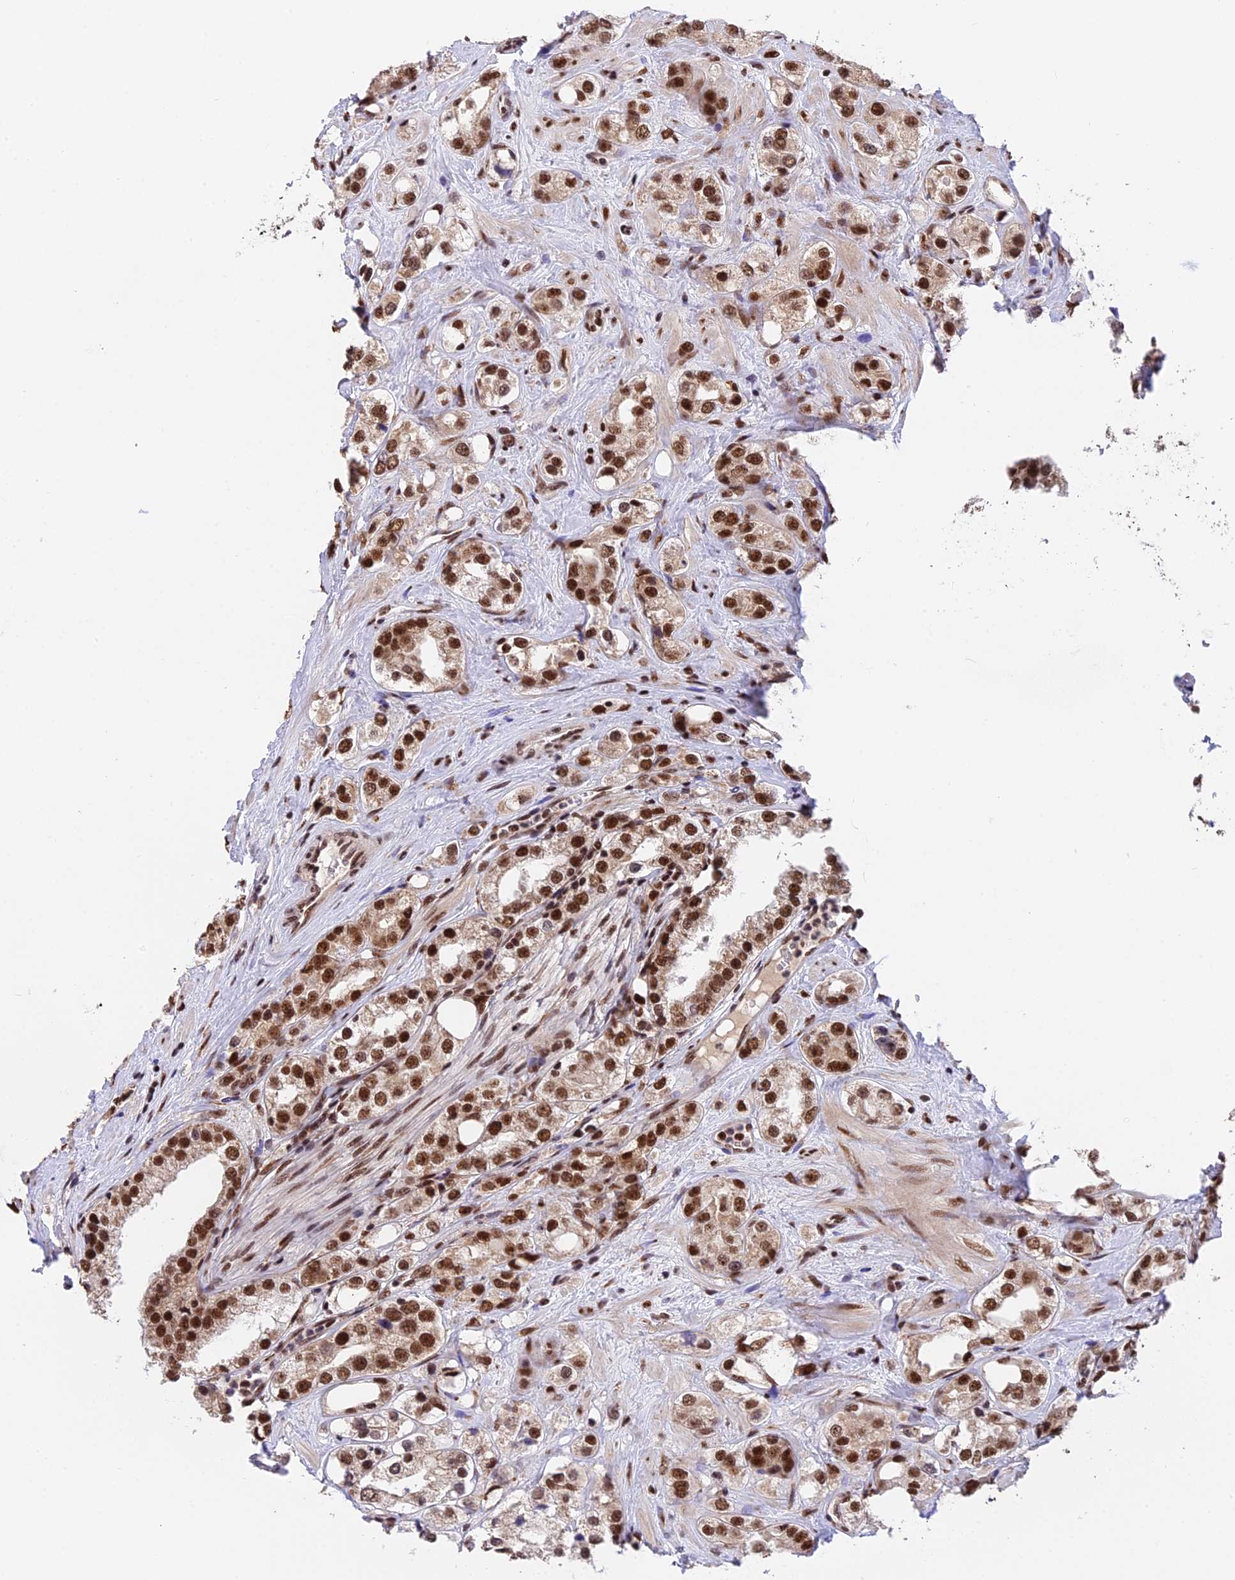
{"staining": {"intensity": "moderate", "quantity": ">75%", "location": "nuclear"}, "tissue": "prostate cancer", "cell_type": "Tumor cells", "image_type": "cancer", "snomed": [{"axis": "morphology", "description": "Adenocarcinoma, NOS"}, {"axis": "topography", "description": "Prostate"}], "caption": "Immunohistochemistry (IHC) of prostate adenocarcinoma displays medium levels of moderate nuclear staining in approximately >75% of tumor cells.", "gene": "RAMAC", "patient": {"sex": "male", "age": 79}}